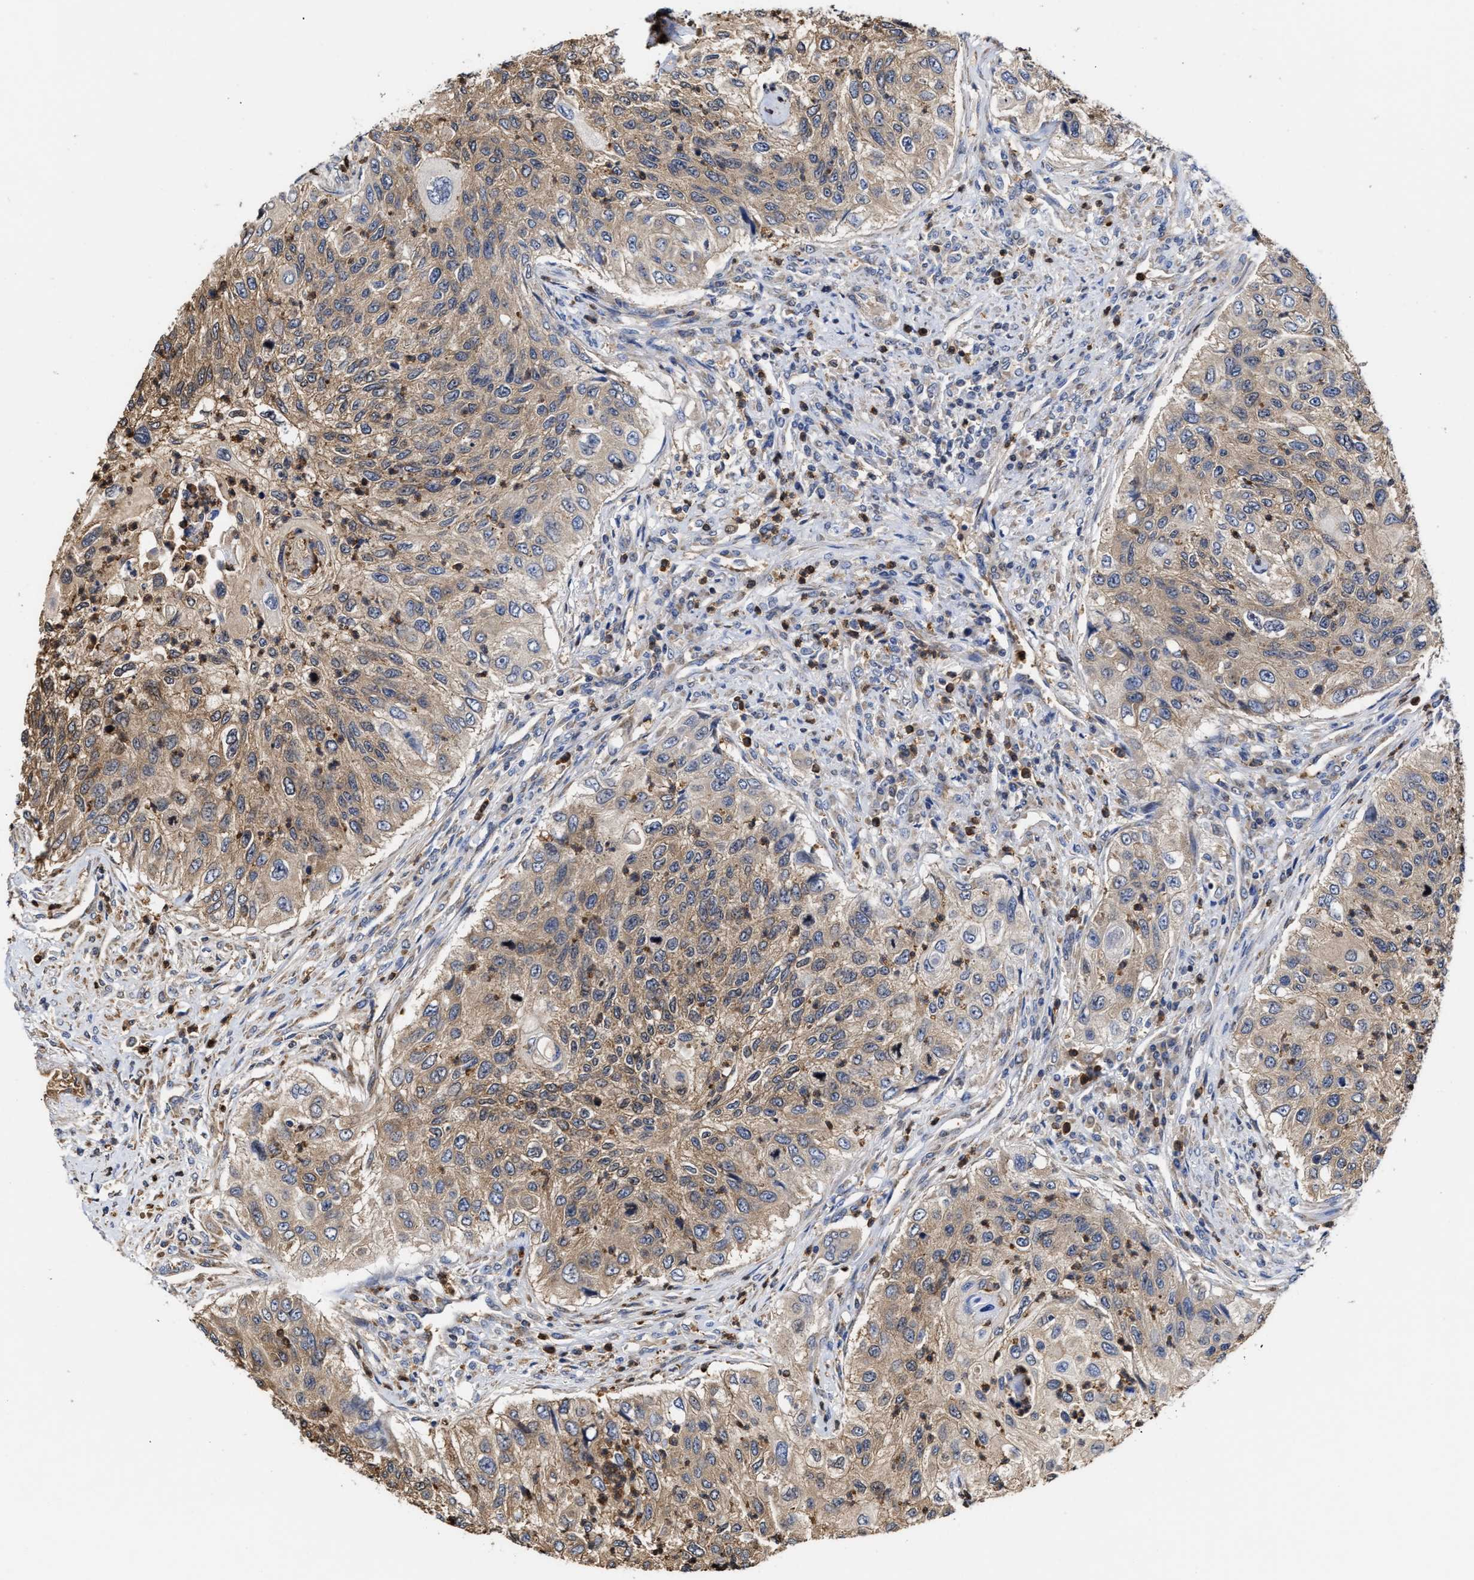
{"staining": {"intensity": "moderate", "quantity": ">75%", "location": "cytoplasmic/membranous"}, "tissue": "urothelial cancer", "cell_type": "Tumor cells", "image_type": "cancer", "snomed": [{"axis": "morphology", "description": "Urothelial carcinoma, High grade"}, {"axis": "topography", "description": "Urinary bladder"}], "caption": "An image showing moderate cytoplasmic/membranous staining in about >75% of tumor cells in urothelial carcinoma (high-grade), as visualized by brown immunohistochemical staining.", "gene": "KLHDC1", "patient": {"sex": "female", "age": 60}}